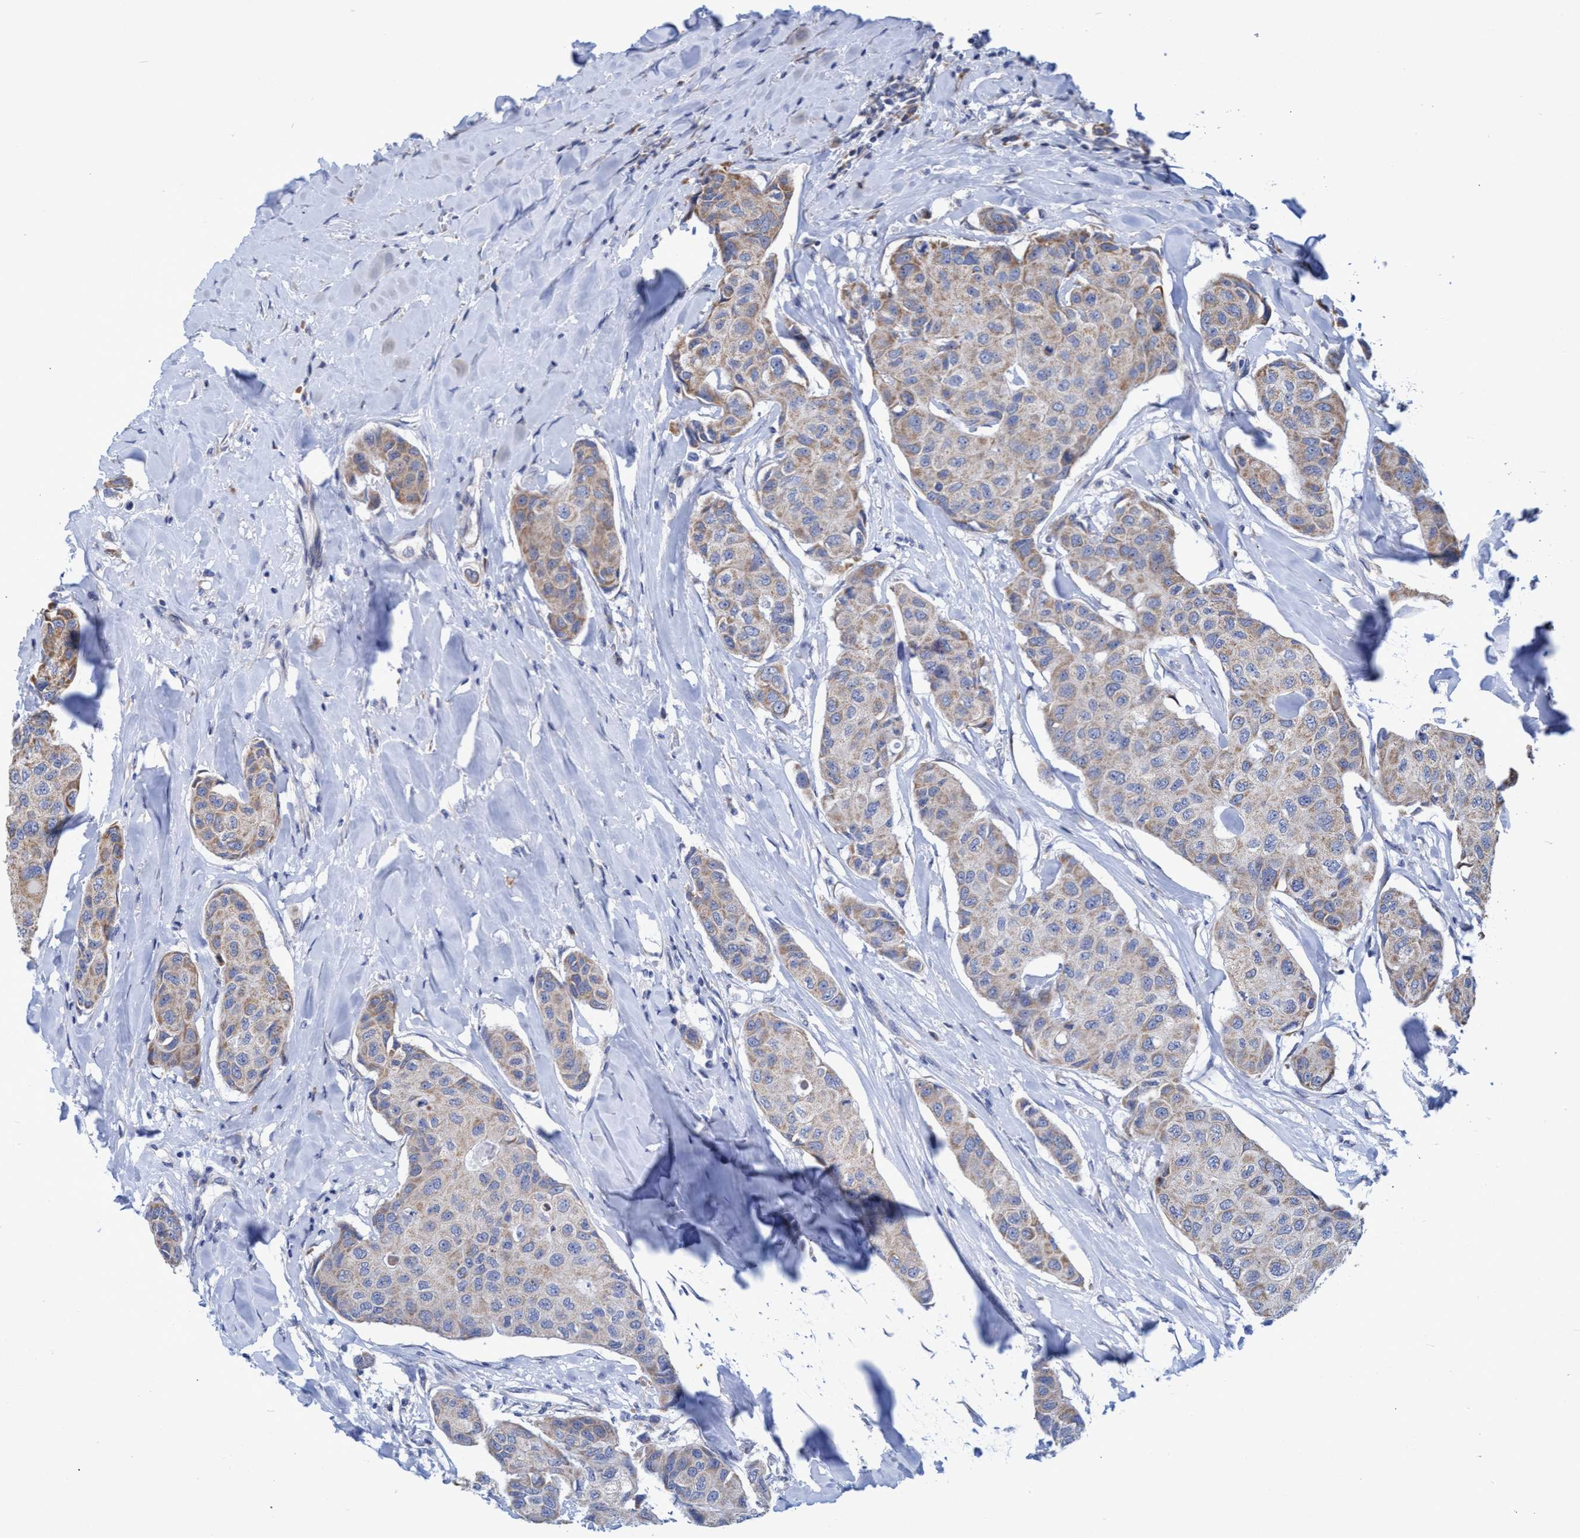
{"staining": {"intensity": "weak", "quantity": "25%-75%", "location": "cytoplasmic/membranous"}, "tissue": "breast cancer", "cell_type": "Tumor cells", "image_type": "cancer", "snomed": [{"axis": "morphology", "description": "Duct carcinoma"}, {"axis": "topography", "description": "Breast"}], "caption": "This micrograph reveals immunohistochemistry (IHC) staining of breast cancer, with low weak cytoplasmic/membranous staining in approximately 25%-75% of tumor cells.", "gene": "NAT16", "patient": {"sex": "female", "age": 80}}